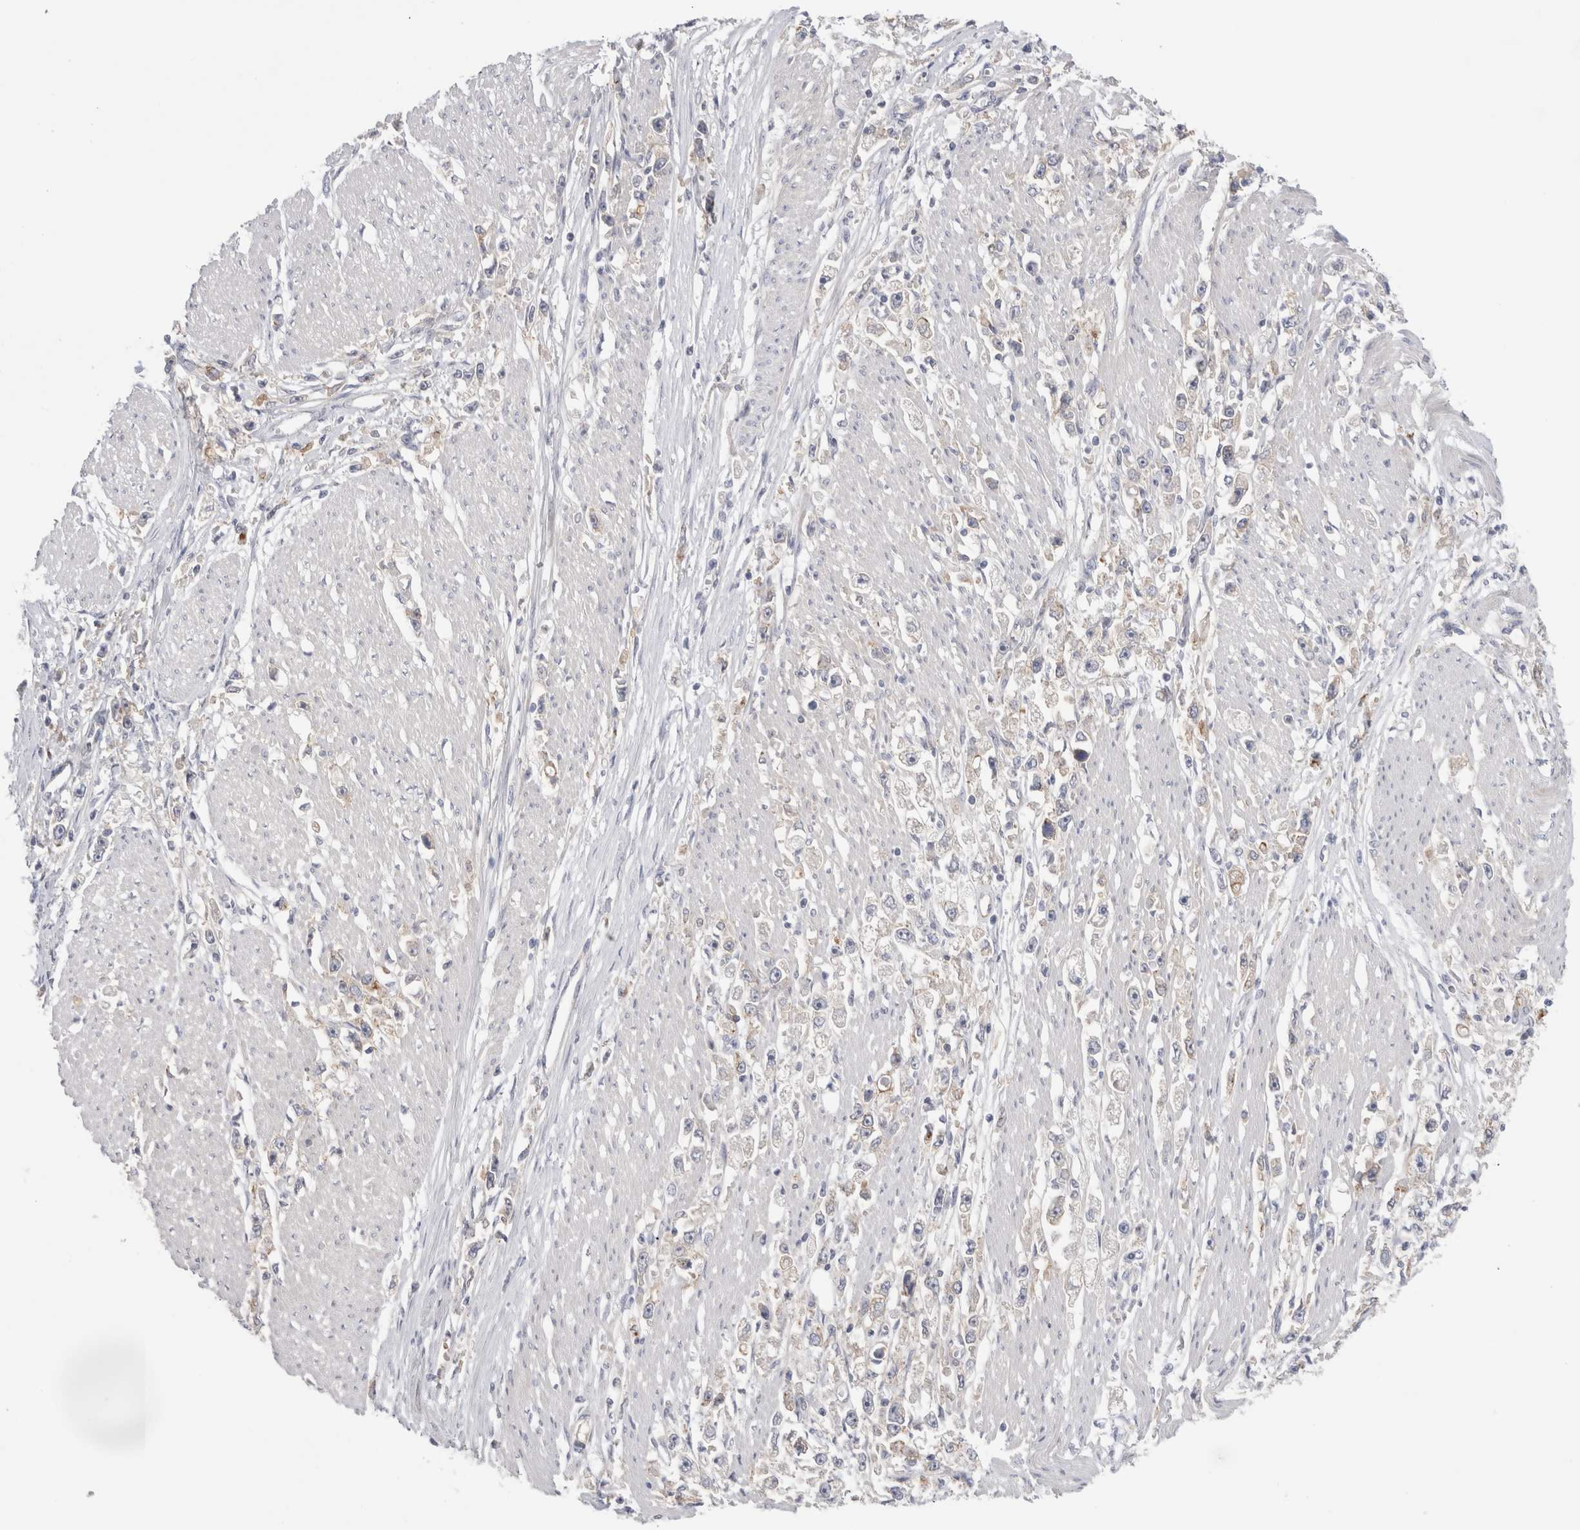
{"staining": {"intensity": "weak", "quantity": "25%-75%", "location": "cytoplasmic/membranous"}, "tissue": "stomach cancer", "cell_type": "Tumor cells", "image_type": "cancer", "snomed": [{"axis": "morphology", "description": "Adenocarcinoma, NOS"}, {"axis": "topography", "description": "Stomach"}], "caption": "An immunohistochemistry (IHC) photomicrograph of tumor tissue is shown. Protein staining in brown labels weak cytoplasmic/membranous positivity in stomach cancer within tumor cells. The staining was performed using DAB to visualize the protein expression in brown, while the nuclei were stained in blue with hematoxylin (Magnification: 20x).", "gene": "VANGL1", "patient": {"sex": "female", "age": 59}}